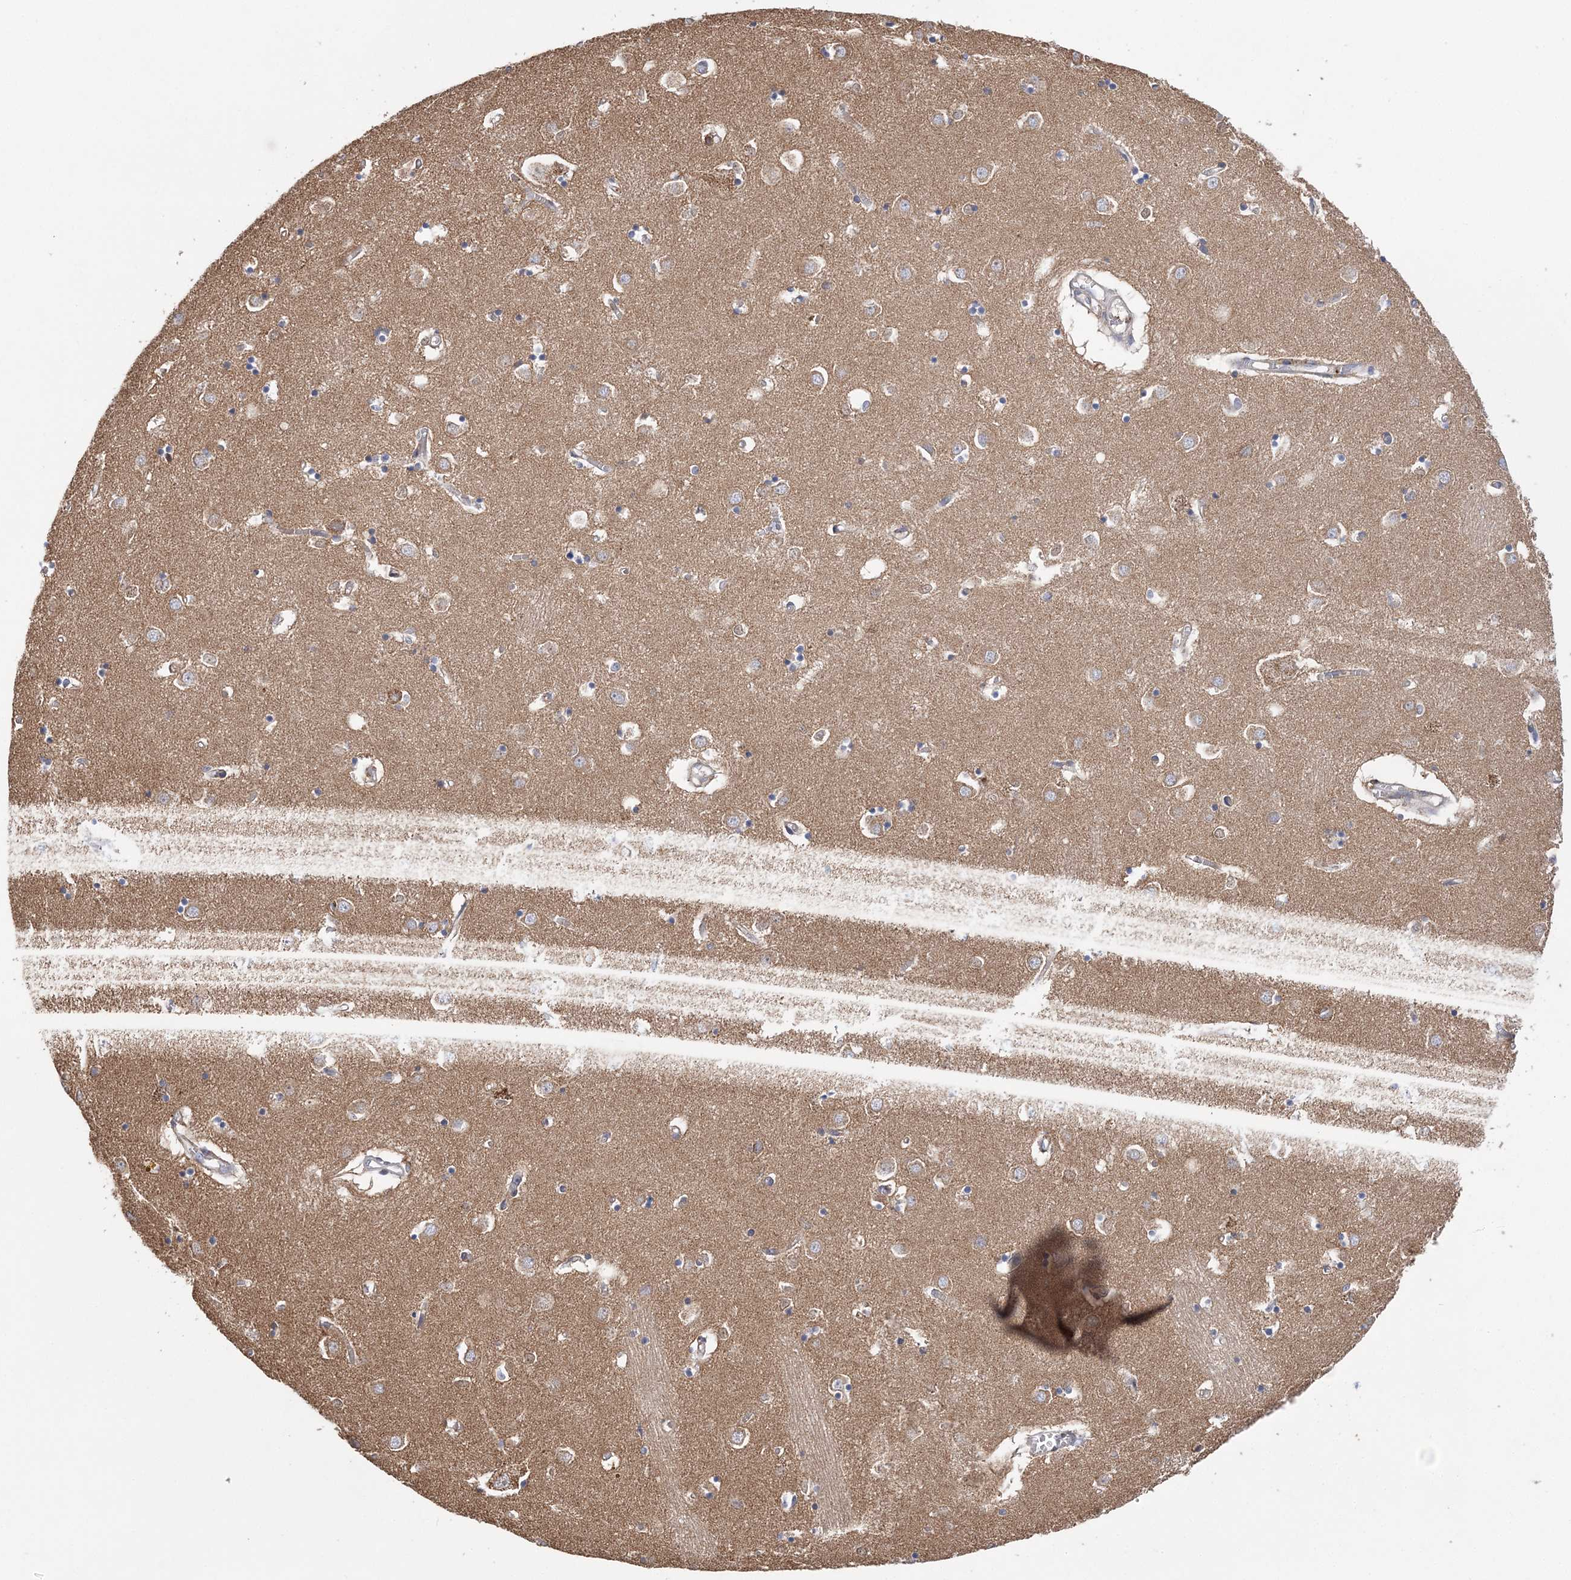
{"staining": {"intensity": "weak", "quantity": "25%-75%", "location": "cytoplasmic/membranous"}, "tissue": "caudate", "cell_type": "Glial cells", "image_type": "normal", "snomed": [{"axis": "morphology", "description": "Normal tissue, NOS"}, {"axis": "topography", "description": "Lateral ventricle wall"}], "caption": "Caudate stained for a protein reveals weak cytoplasmic/membranous positivity in glial cells. The protein is shown in brown color, while the nuclei are stained blue.", "gene": "TTC32", "patient": {"sex": "male", "age": 70}}